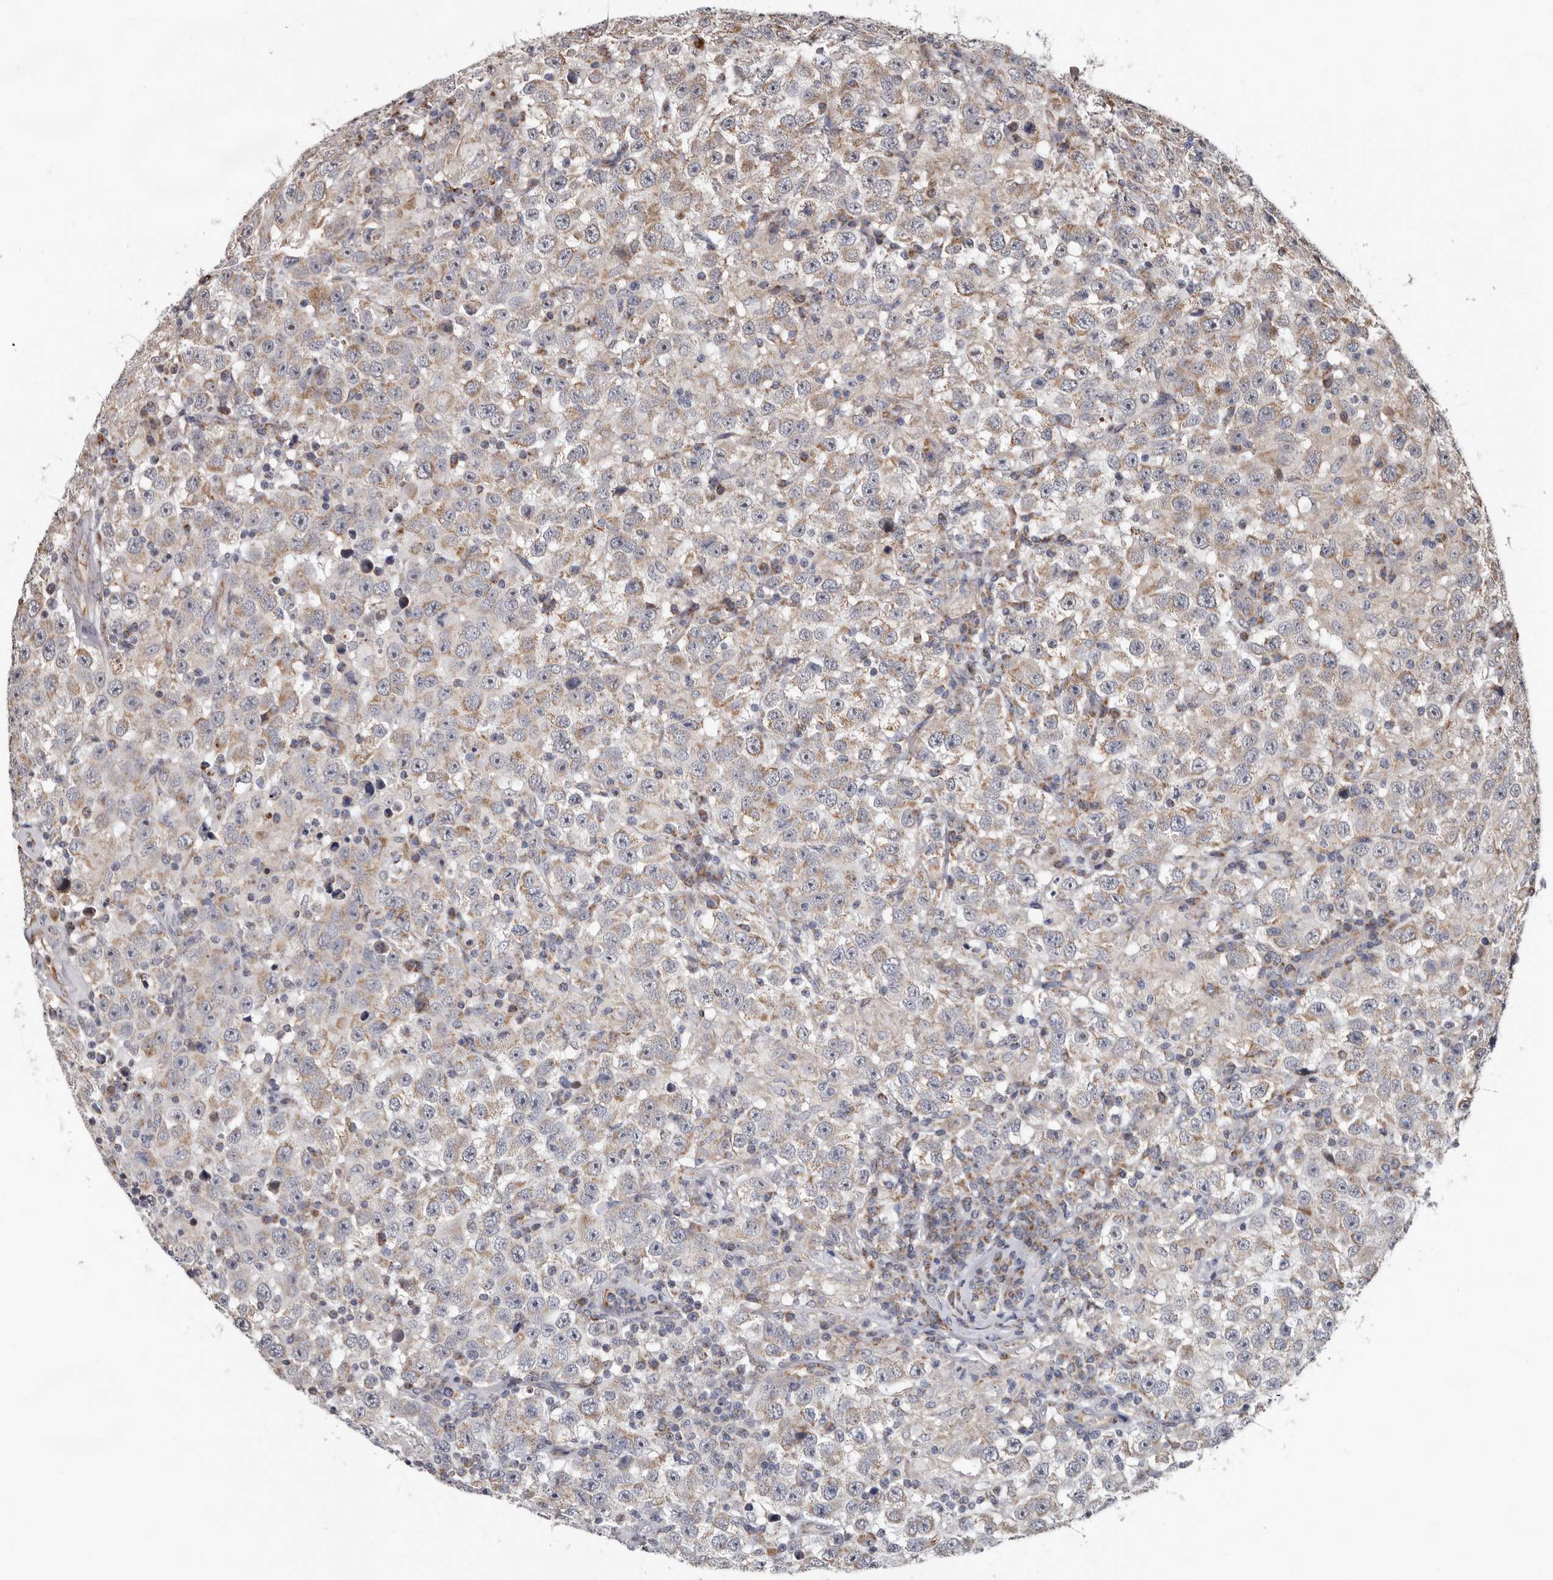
{"staining": {"intensity": "weak", "quantity": "25%-75%", "location": "cytoplasmic/membranous"}, "tissue": "testis cancer", "cell_type": "Tumor cells", "image_type": "cancer", "snomed": [{"axis": "morphology", "description": "Seminoma, NOS"}, {"axis": "topography", "description": "Testis"}], "caption": "Testis cancer (seminoma) stained with IHC demonstrates weak cytoplasmic/membranous expression in about 25%-75% of tumor cells. Using DAB (3,3'-diaminobenzidine) (brown) and hematoxylin (blue) stains, captured at high magnification using brightfield microscopy.", "gene": "MRPL18", "patient": {"sex": "male", "age": 41}}